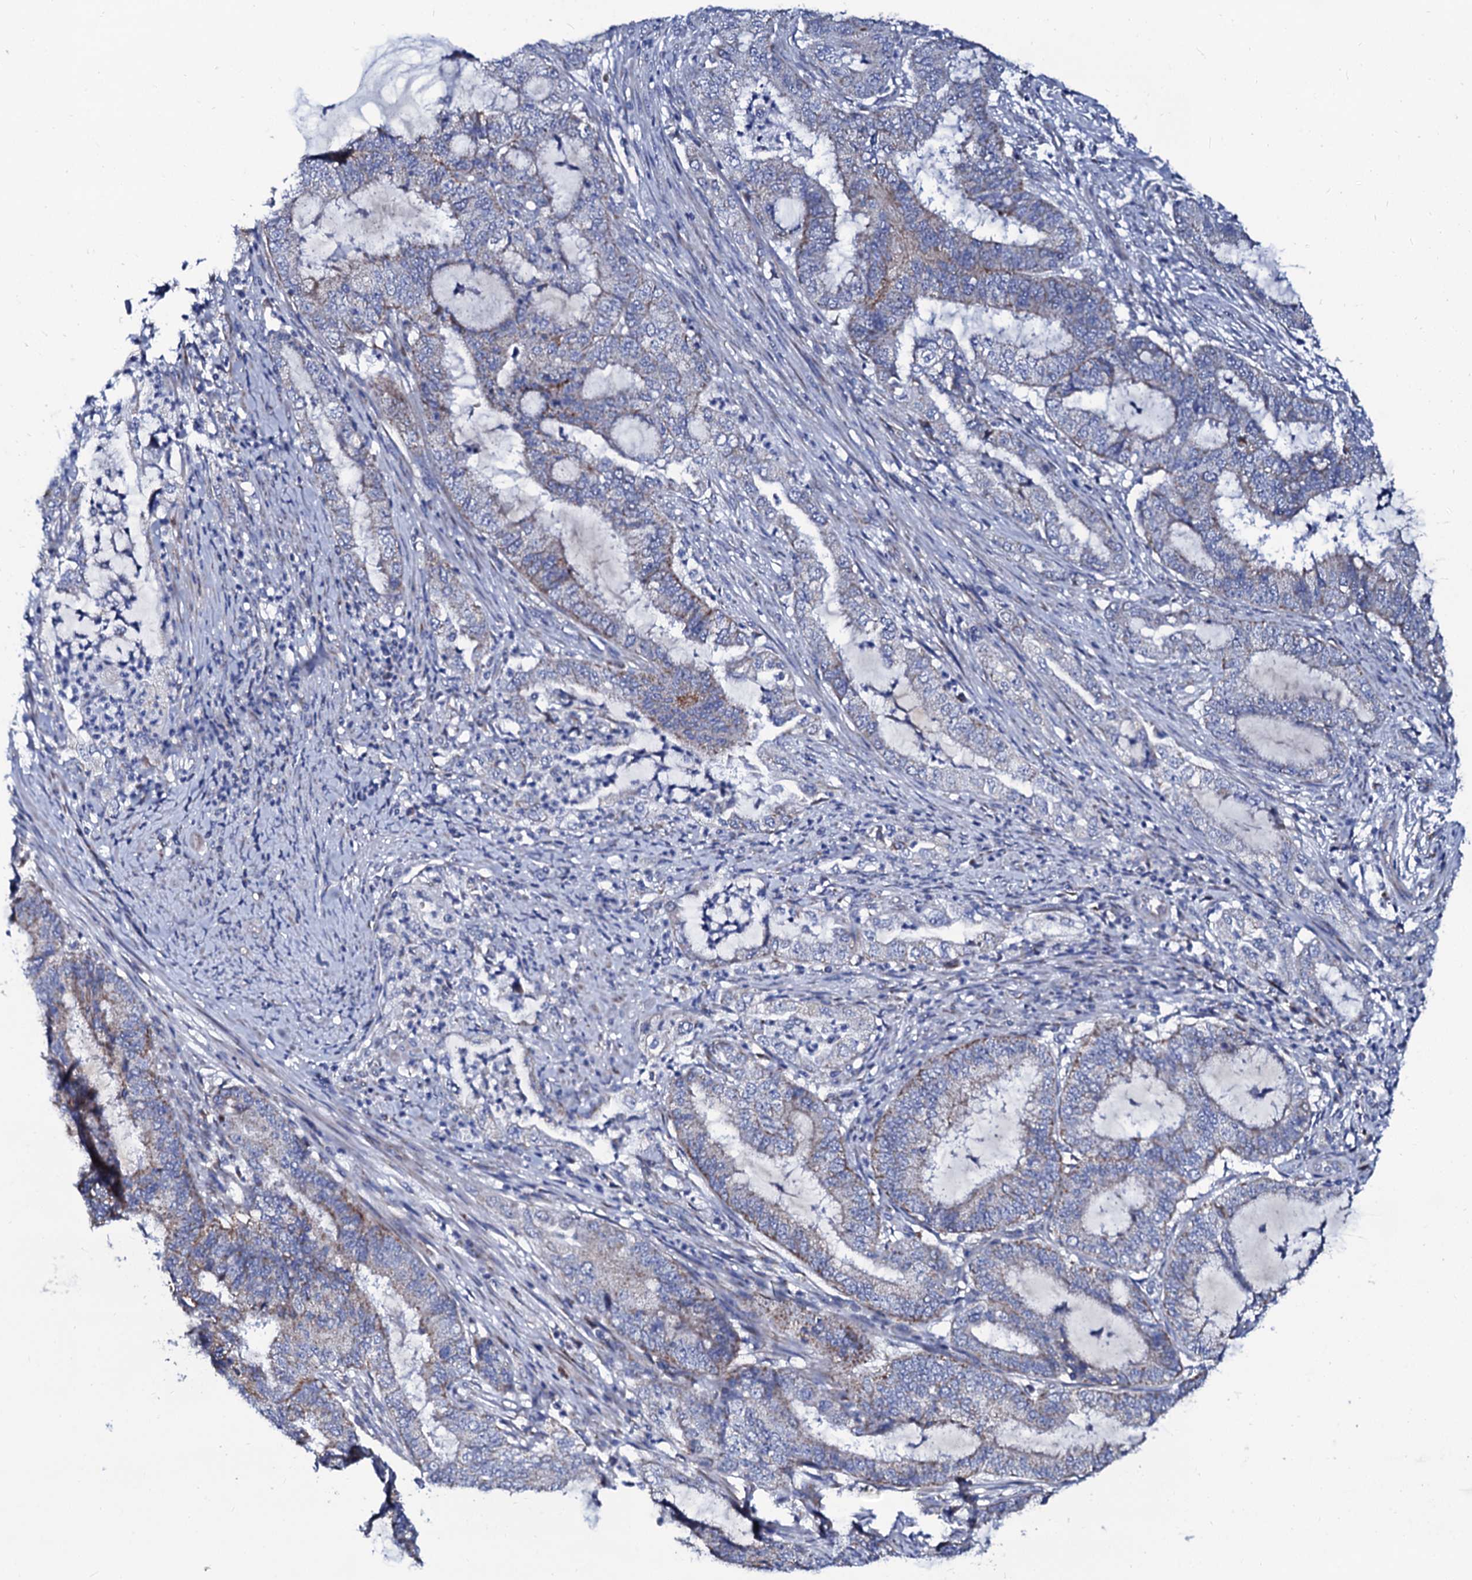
{"staining": {"intensity": "weak", "quantity": "25%-75%", "location": "cytoplasmic/membranous"}, "tissue": "endometrial cancer", "cell_type": "Tumor cells", "image_type": "cancer", "snomed": [{"axis": "morphology", "description": "Adenocarcinoma, NOS"}, {"axis": "topography", "description": "Endometrium"}], "caption": "Approximately 25%-75% of tumor cells in adenocarcinoma (endometrial) reveal weak cytoplasmic/membranous protein staining as visualized by brown immunohistochemical staining.", "gene": "SLC37A4", "patient": {"sex": "female", "age": 51}}